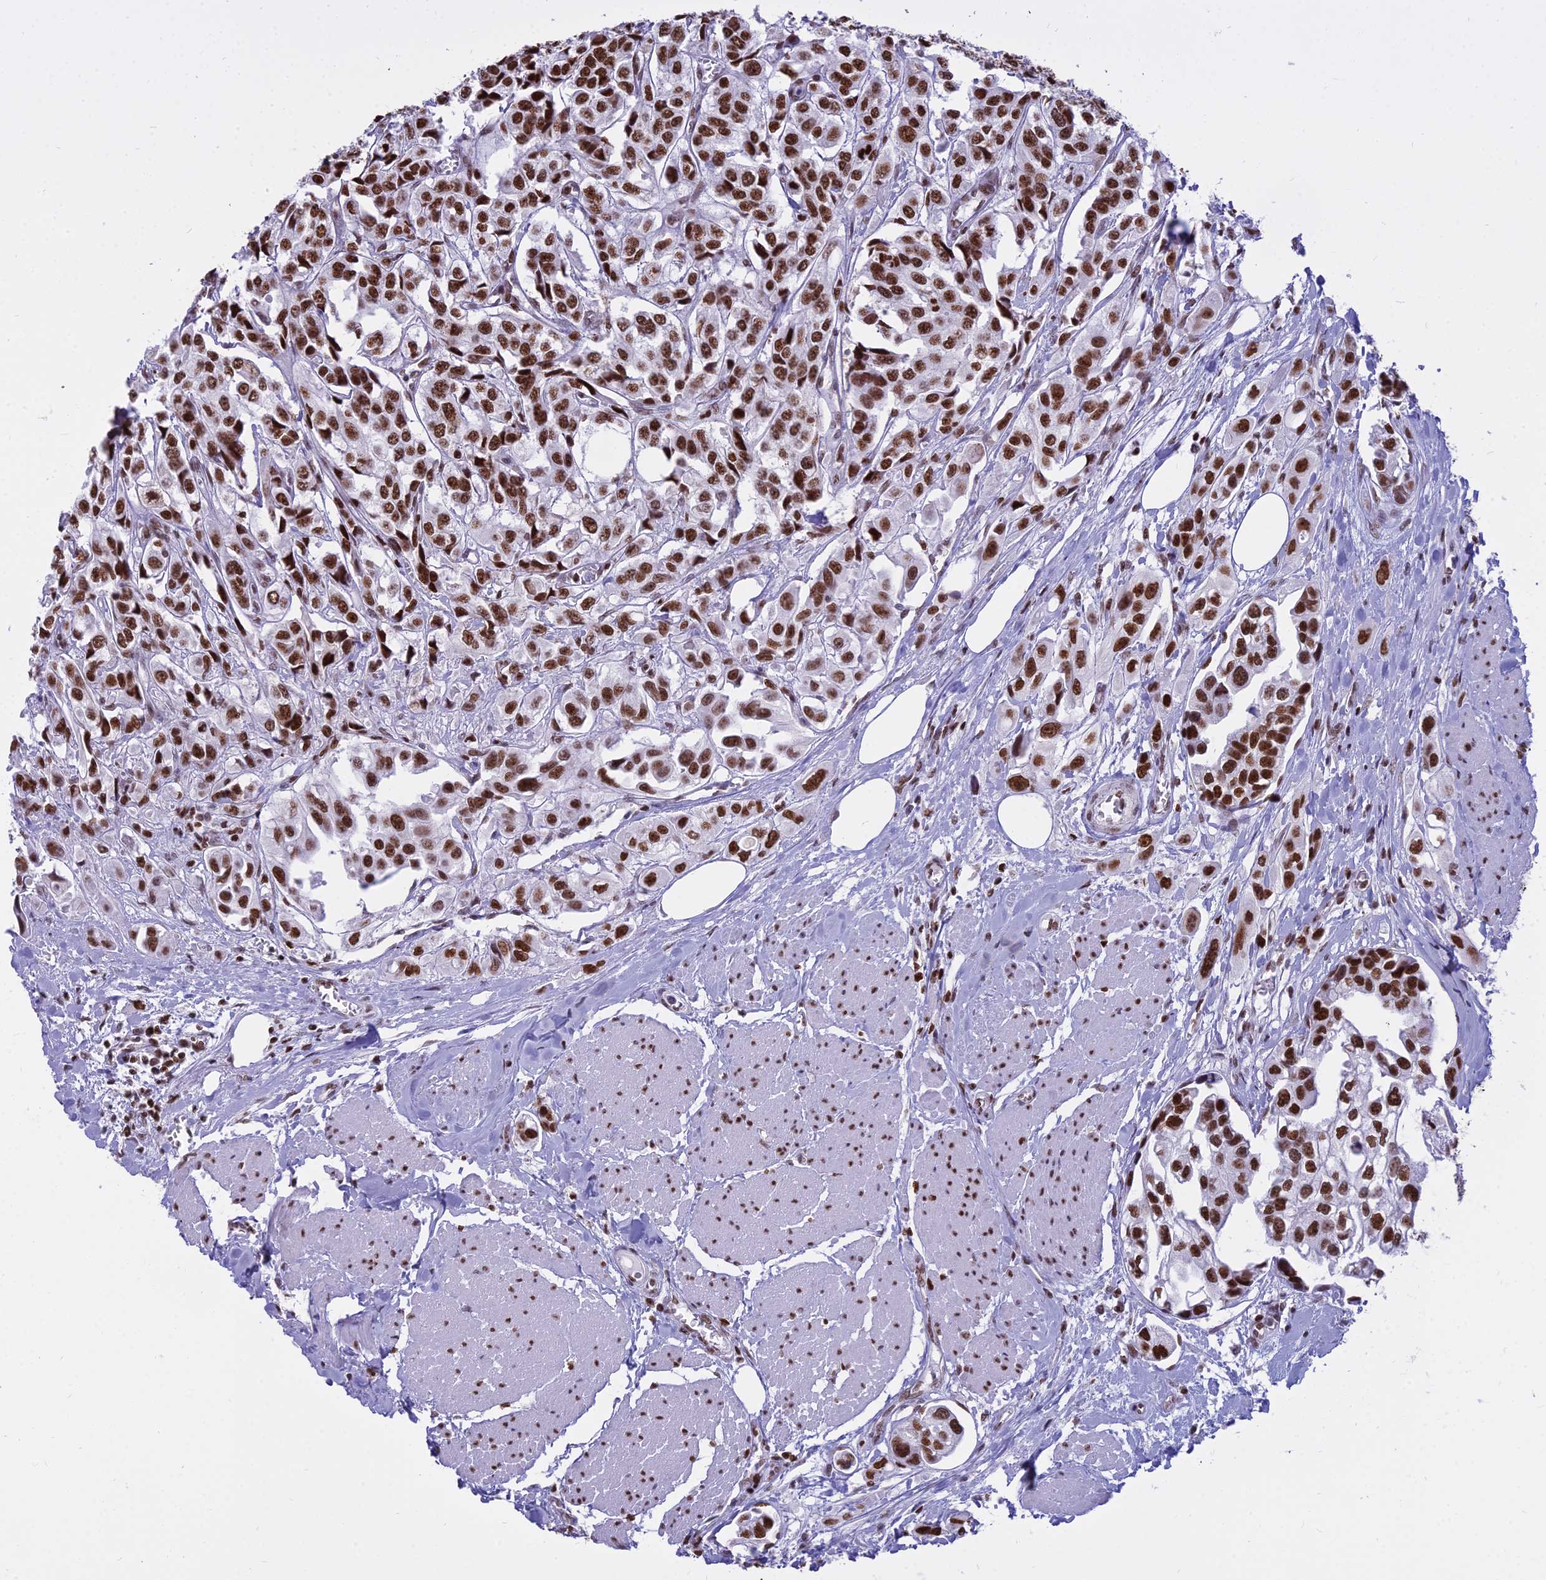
{"staining": {"intensity": "strong", "quantity": ">75%", "location": "nuclear"}, "tissue": "urothelial cancer", "cell_type": "Tumor cells", "image_type": "cancer", "snomed": [{"axis": "morphology", "description": "Urothelial carcinoma, High grade"}, {"axis": "topography", "description": "Urinary bladder"}], "caption": "The immunohistochemical stain labels strong nuclear expression in tumor cells of high-grade urothelial carcinoma tissue. Using DAB (3,3'-diaminobenzidine) (brown) and hematoxylin (blue) stains, captured at high magnification using brightfield microscopy.", "gene": "PARP1", "patient": {"sex": "male", "age": 67}}